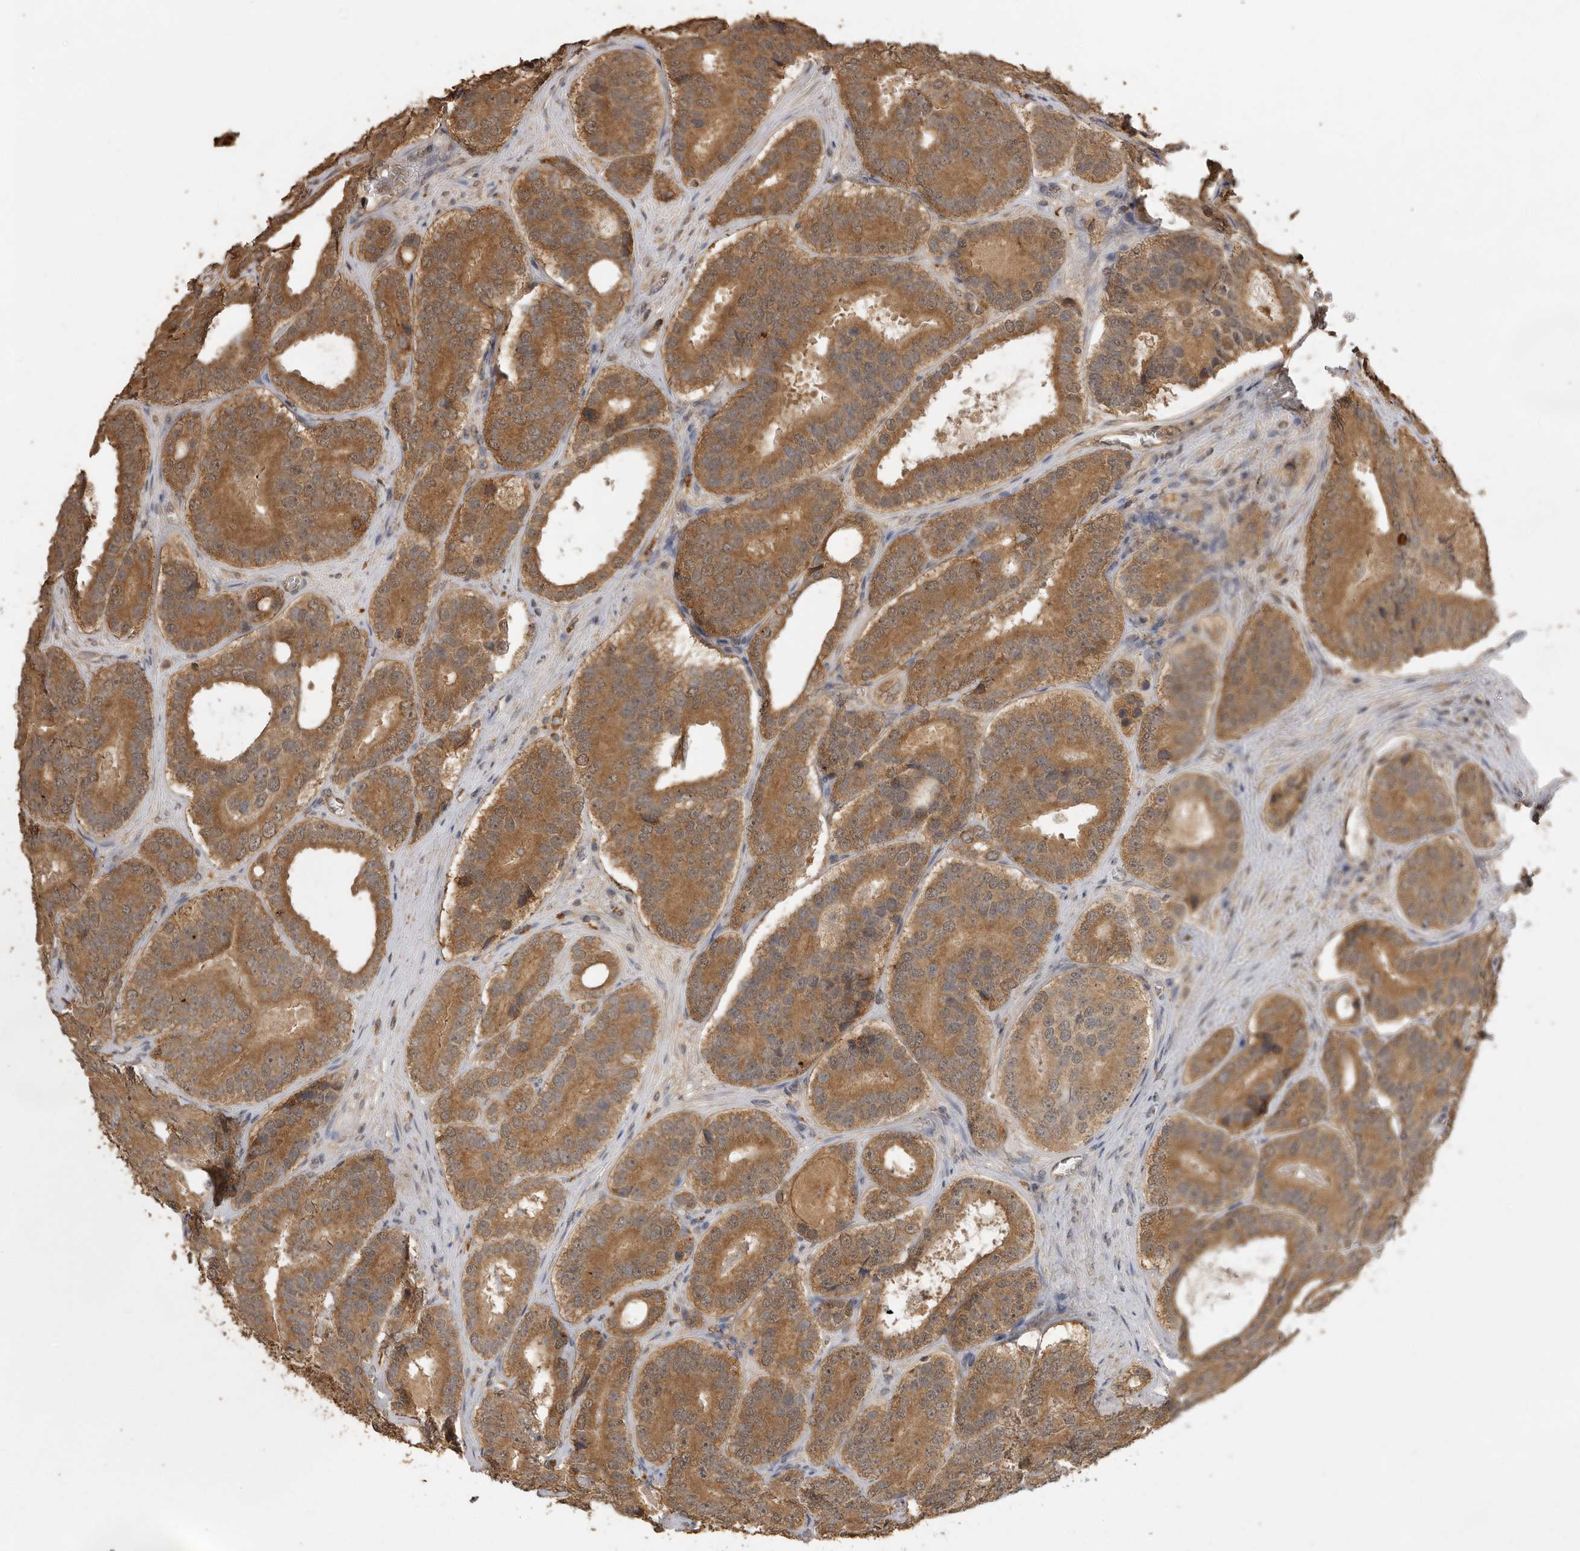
{"staining": {"intensity": "strong", "quantity": ">75%", "location": "cytoplasmic/membranous"}, "tissue": "prostate cancer", "cell_type": "Tumor cells", "image_type": "cancer", "snomed": [{"axis": "morphology", "description": "Adenocarcinoma, High grade"}, {"axis": "topography", "description": "Prostate"}], "caption": "Prostate adenocarcinoma (high-grade) tissue reveals strong cytoplasmic/membranous expression in about >75% of tumor cells, visualized by immunohistochemistry.", "gene": "JAG2", "patient": {"sex": "male", "age": 56}}